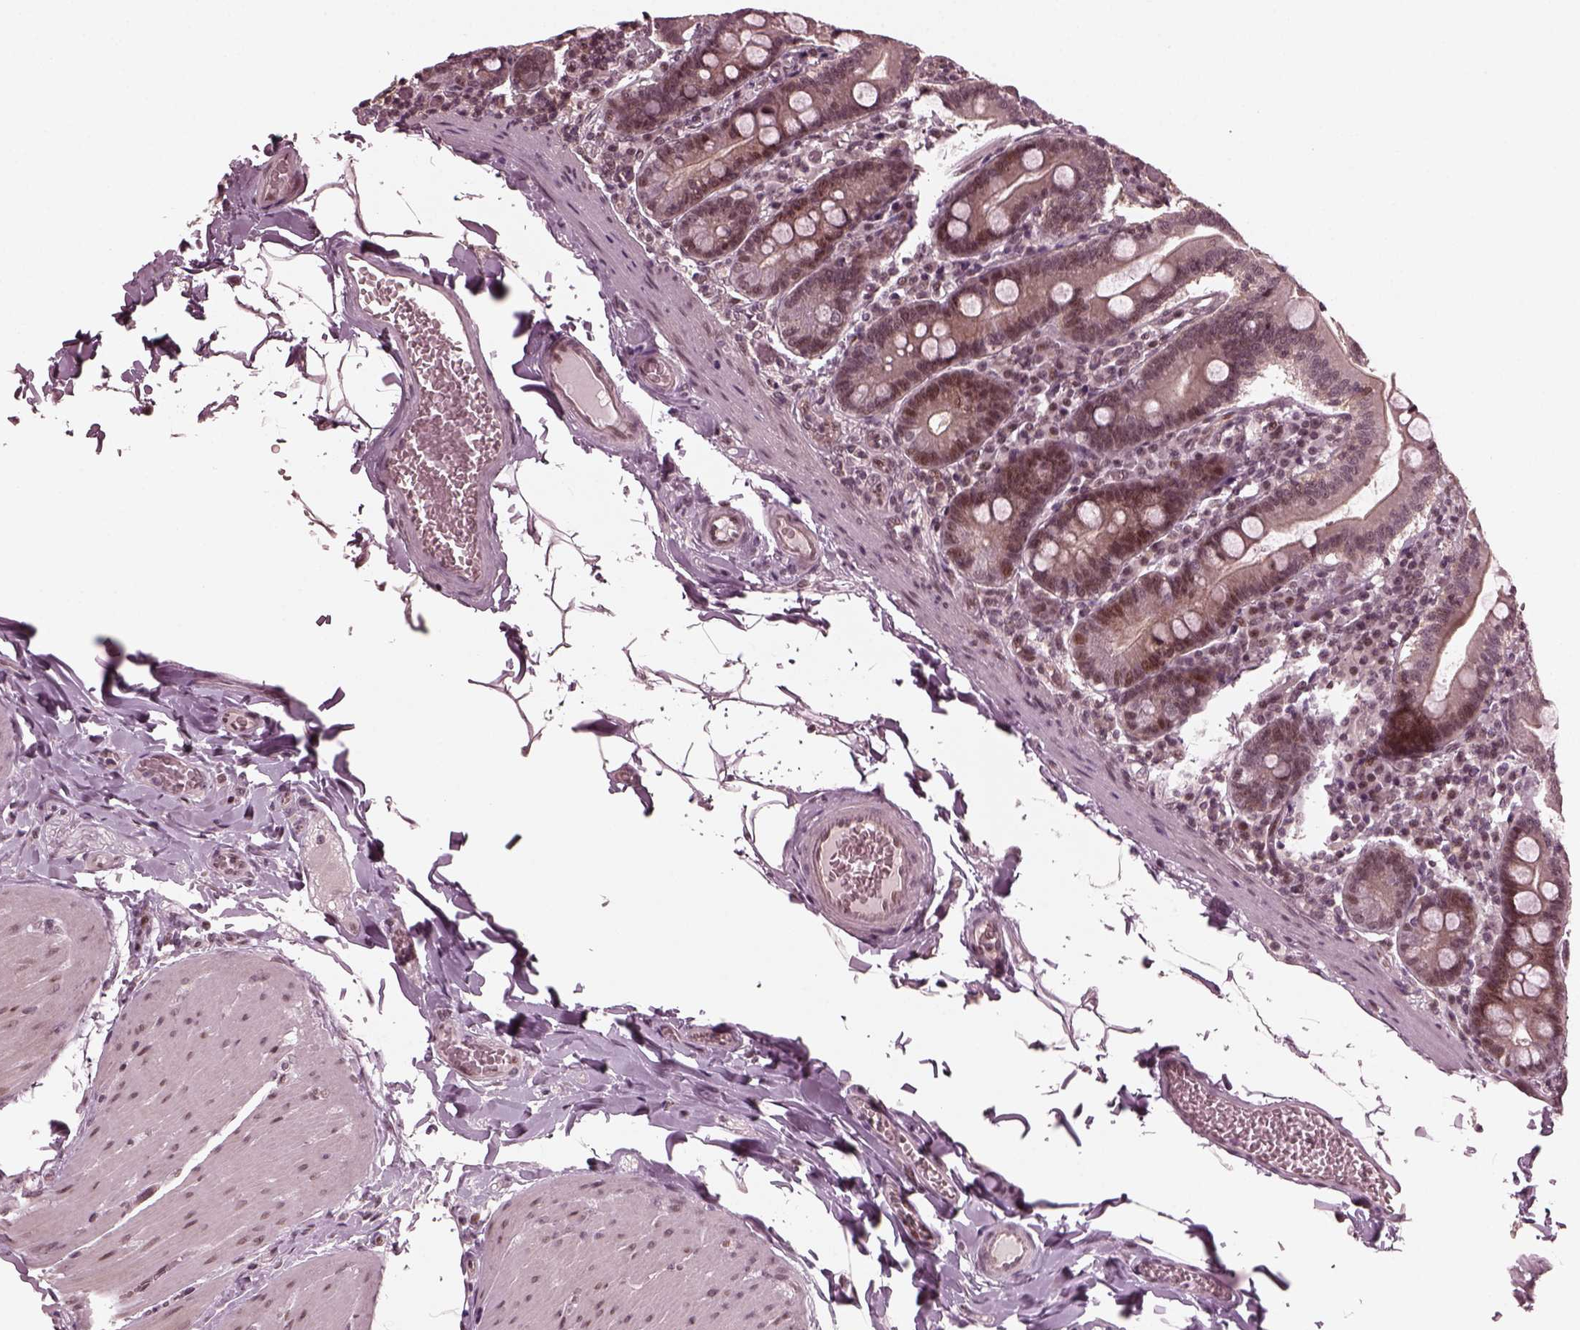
{"staining": {"intensity": "weak", "quantity": "25%-75%", "location": "cytoplasmic/membranous"}, "tissue": "small intestine", "cell_type": "Glandular cells", "image_type": "normal", "snomed": [{"axis": "morphology", "description": "Normal tissue, NOS"}, {"axis": "topography", "description": "Small intestine"}], "caption": "Benign small intestine was stained to show a protein in brown. There is low levels of weak cytoplasmic/membranous expression in approximately 25%-75% of glandular cells.", "gene": "TRIB3", "patient": {"sex": "male", "age": 37}}